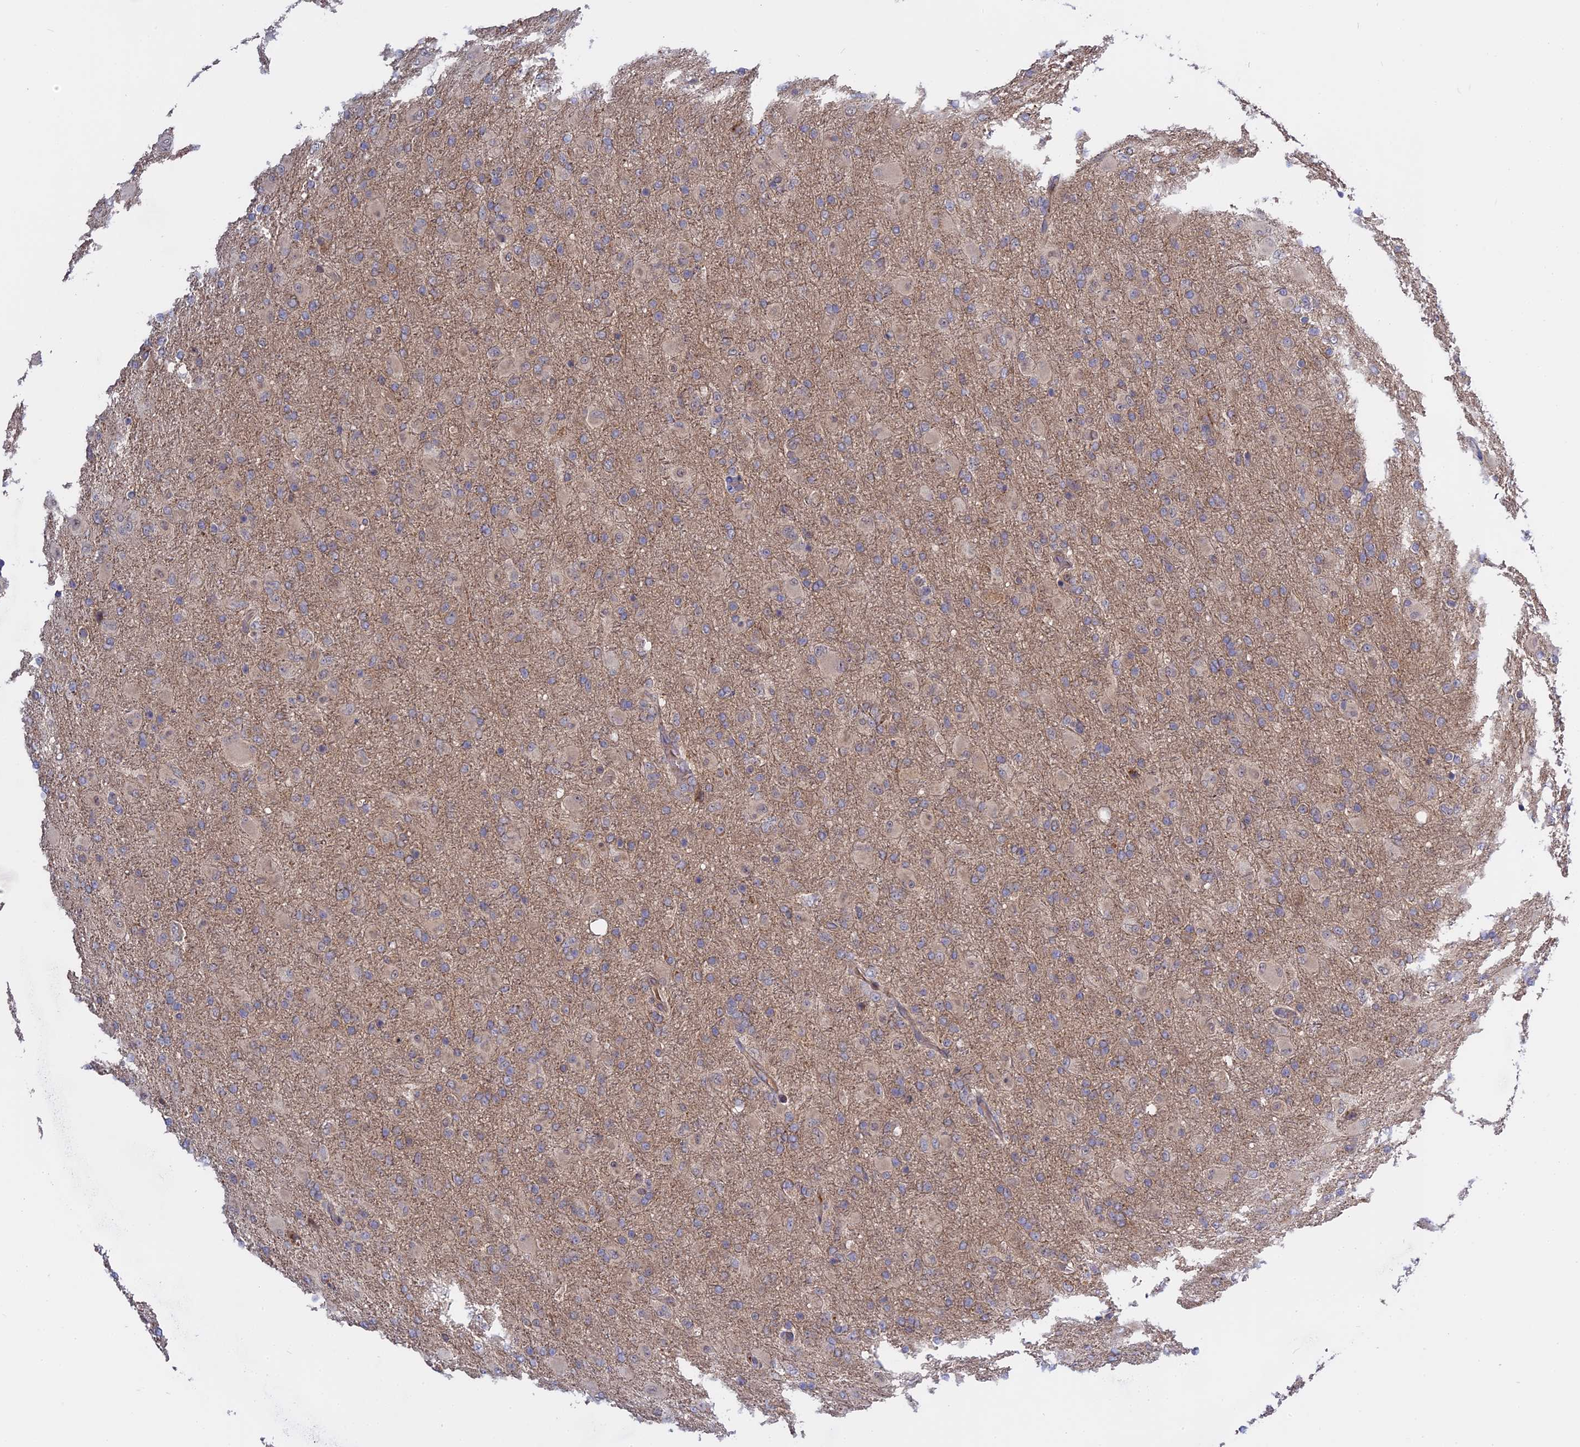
{"staining": {"intensity": "weak", "quantity": "25%-75%", "location": "cytoplasmic/membranous"}, "tissue": "glioma", "cell_type": "Tumor cells", "image_type": "cancer", "snomed": [{"axis": "morphology", "description": "Glioma, malignant, Low grade"}, {"axis": "topography", "description": "Brain"}], "caption": "Weak cytoplasmic/membranous staining for a protein is present in approximately 25%-75% of tumor cells of malignant glioma (low-grade) using immunohistochemistry (IHC).", "gene": "IL21R", "patient": {"sex": "male", "age": 65}}